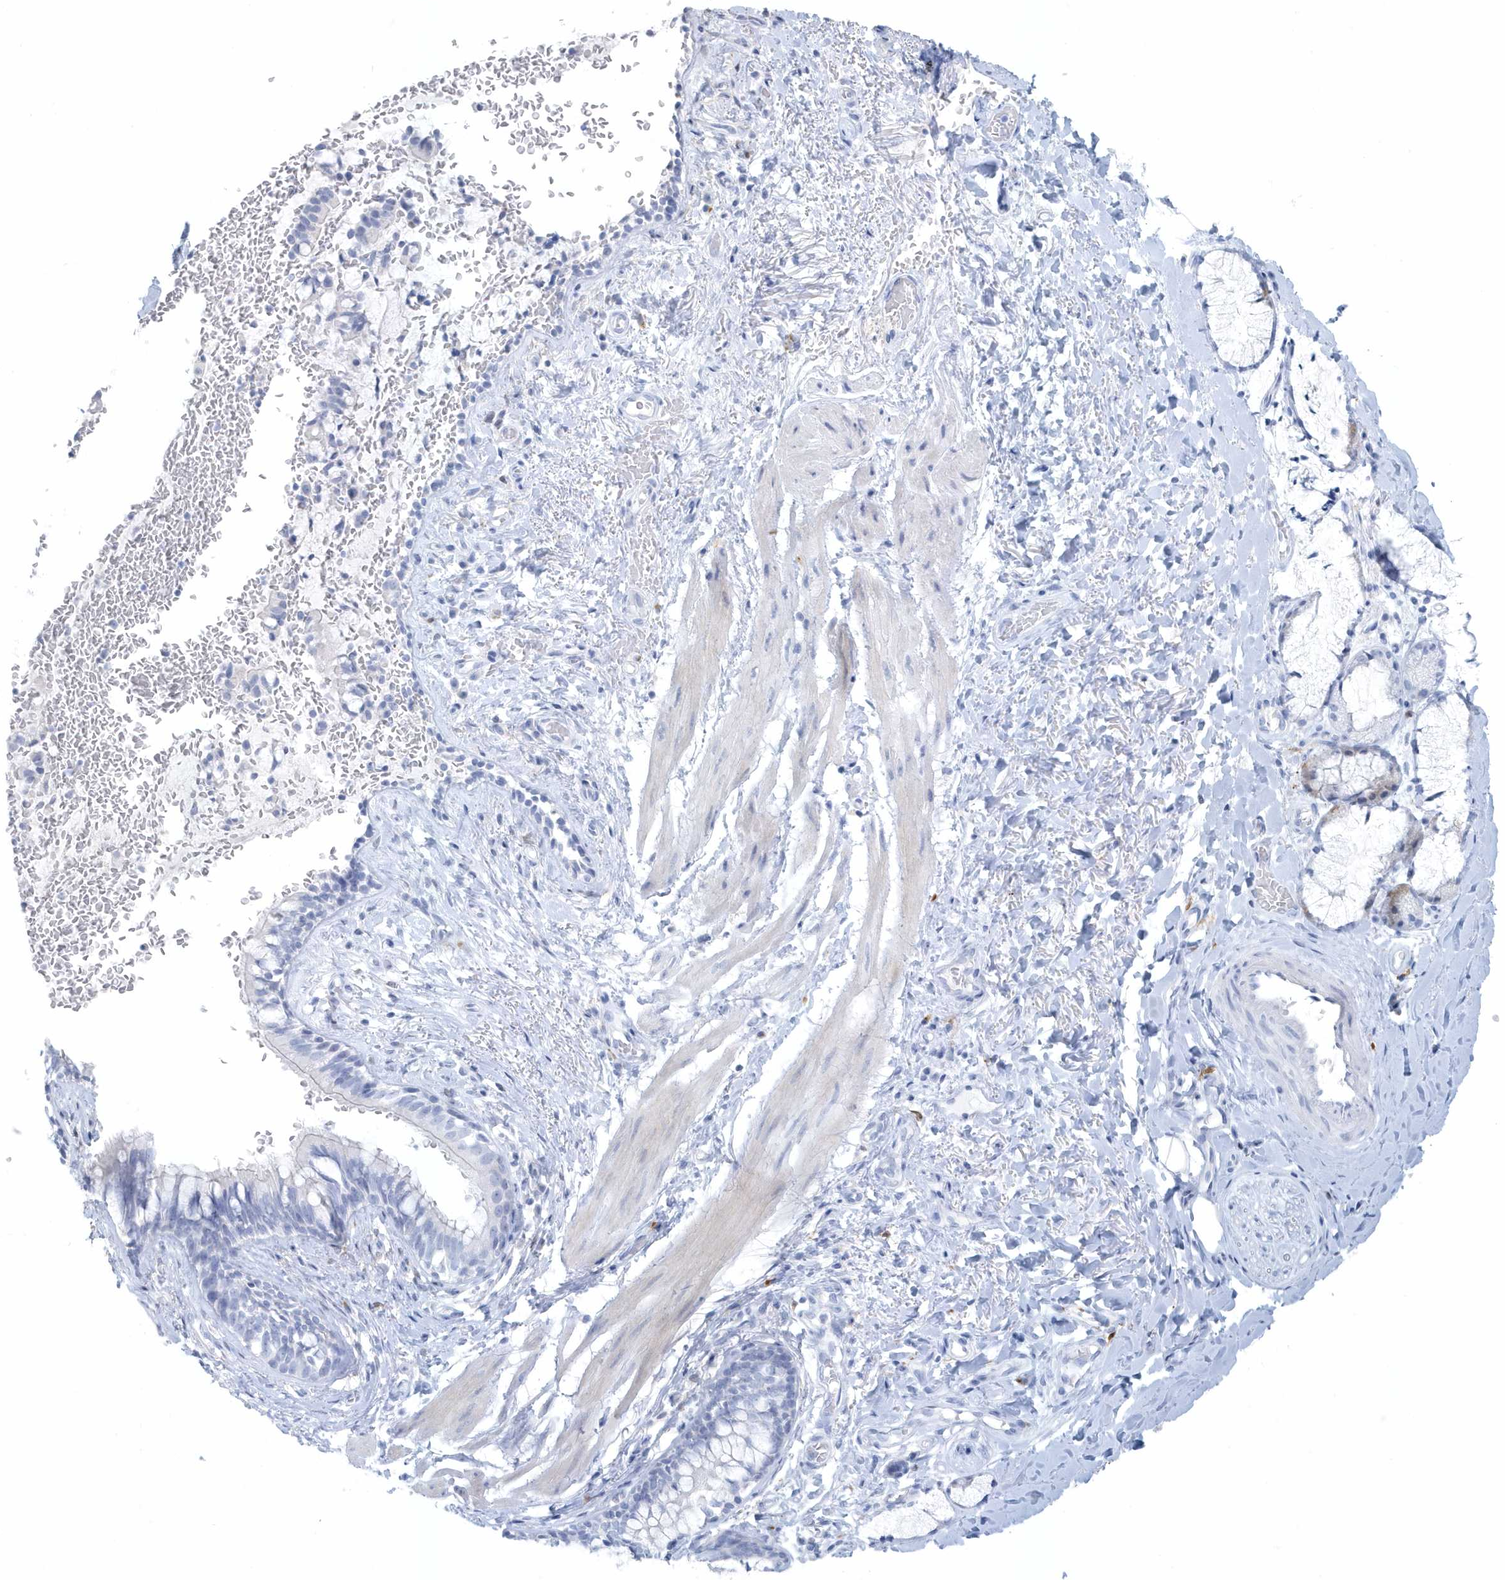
{"staining": {"intensity": "negative", "quantity": "none", "location": "none"}, "tissue": "bronchus", "cell_type": "Respiratory epithelial cells", "image_type": "normal", "snomed": [{"axis": "morphology", "description": "Normal tissue, NOS"}, {"axis": "topography", "description": "Cartilage tissue"}, {"axis": "topography", "description": "Bronchus"}], "caption": "Respiratory epithelial cells show no significant protein positivity in benign bronchus. Nuclei are stained in blue.", "gene": "FAM98A", "patient": {"sex": "female", "age": 36}}